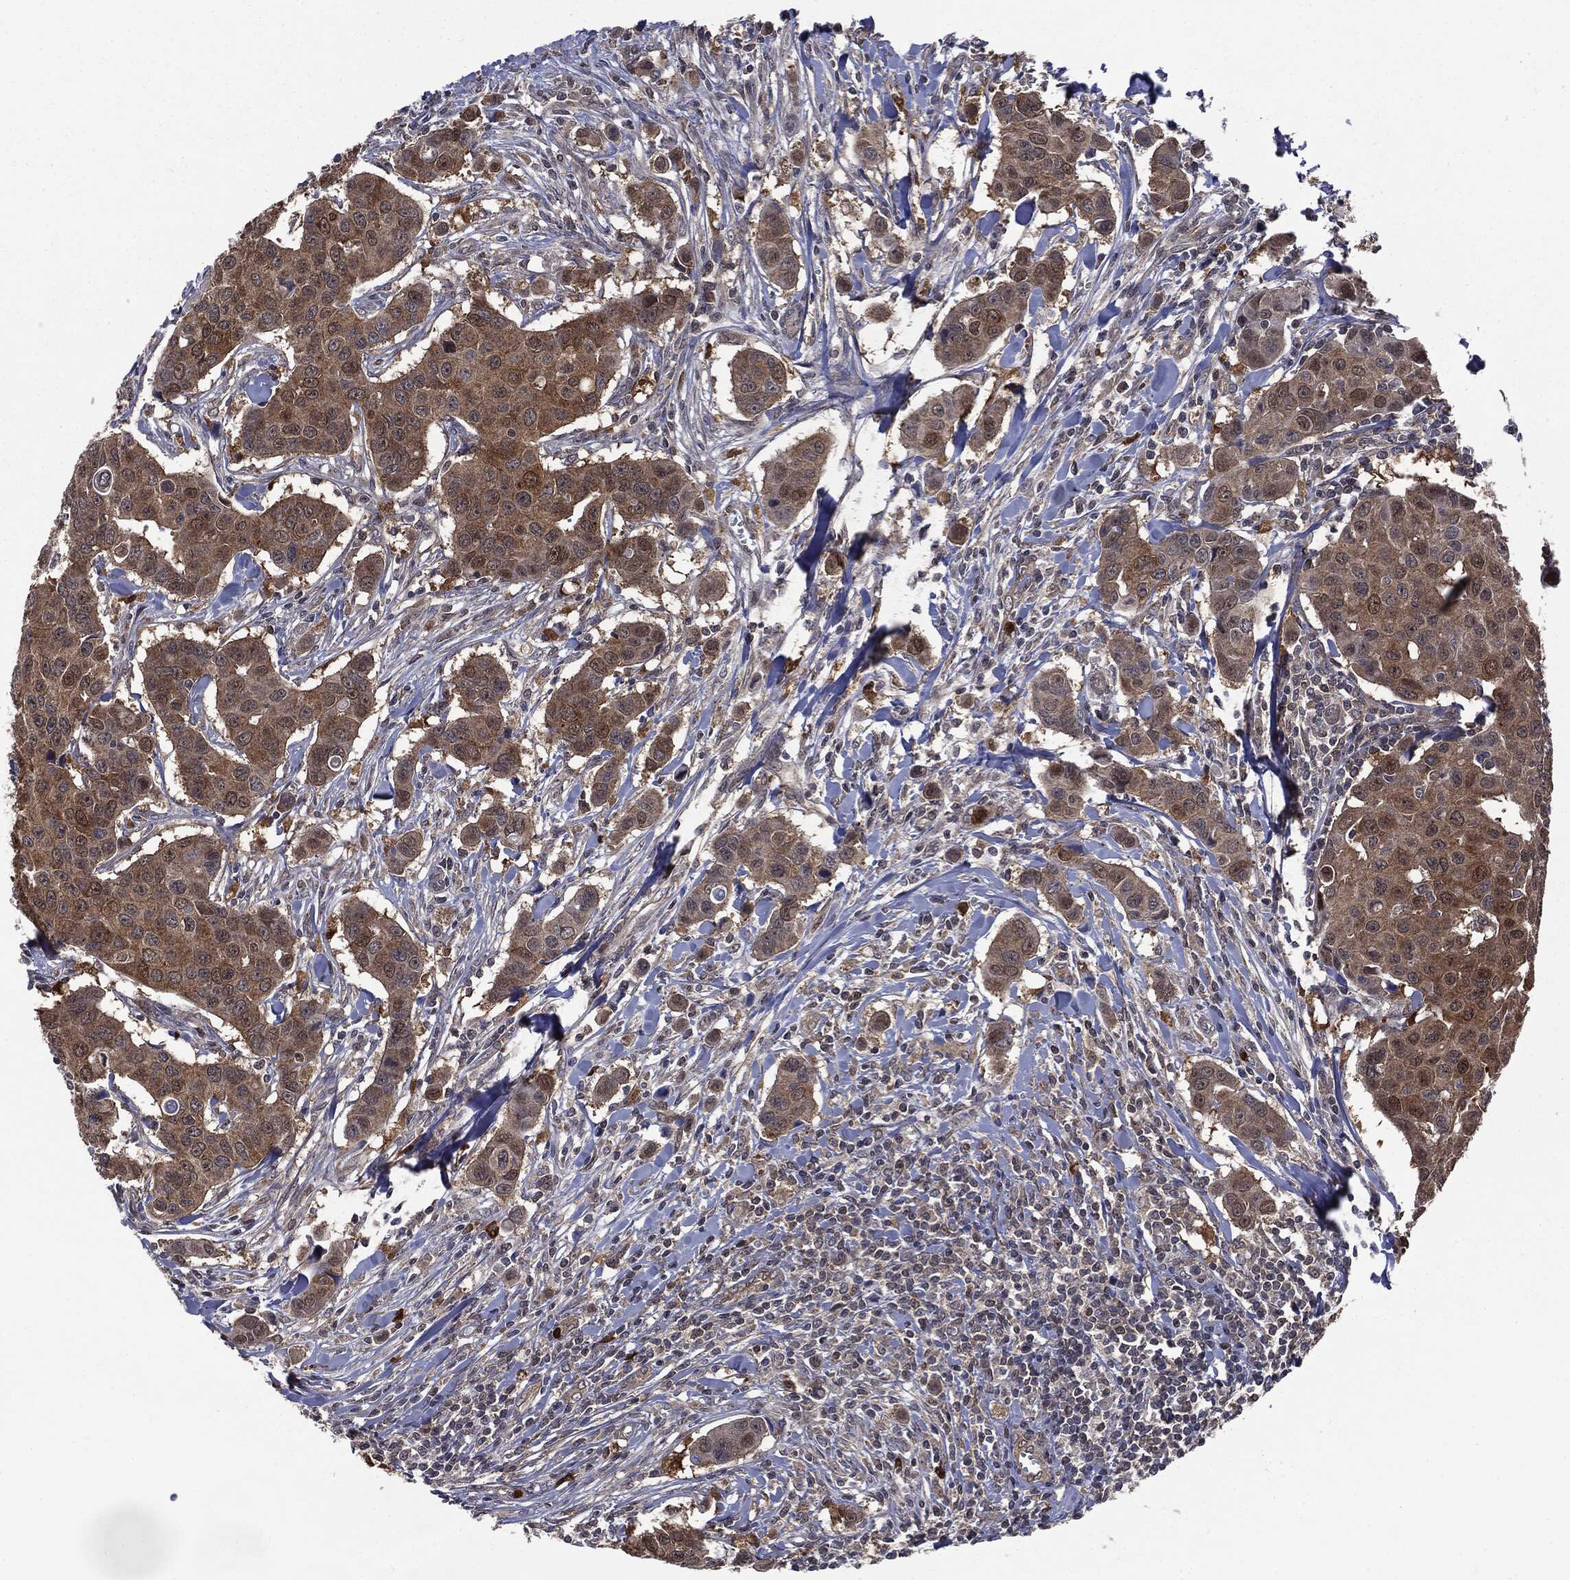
{"staining": {"intensity": "moderate", "quantity": ">75%", "location": "cytoplasmic/membranous"}, "tissue": "breast cancer", "cell_type": "Tumor cells", "image_type": "cancer", "snomed": [{"axis": "morphology", "description": "Duct carcinoma"}, {"axis": "topography", "description": "Breast"}], "caption": "Immunohistochemistry (IHC) histopathology image of breast cancer (intraductal carcinoma) stained for a protein (brown), which reveals medium levels of moderate cytoplasmic/membranous expression in approximately >75% of tumor cells.", "gene": "GPI", "patient": {"sex": "female", "age": 24}}